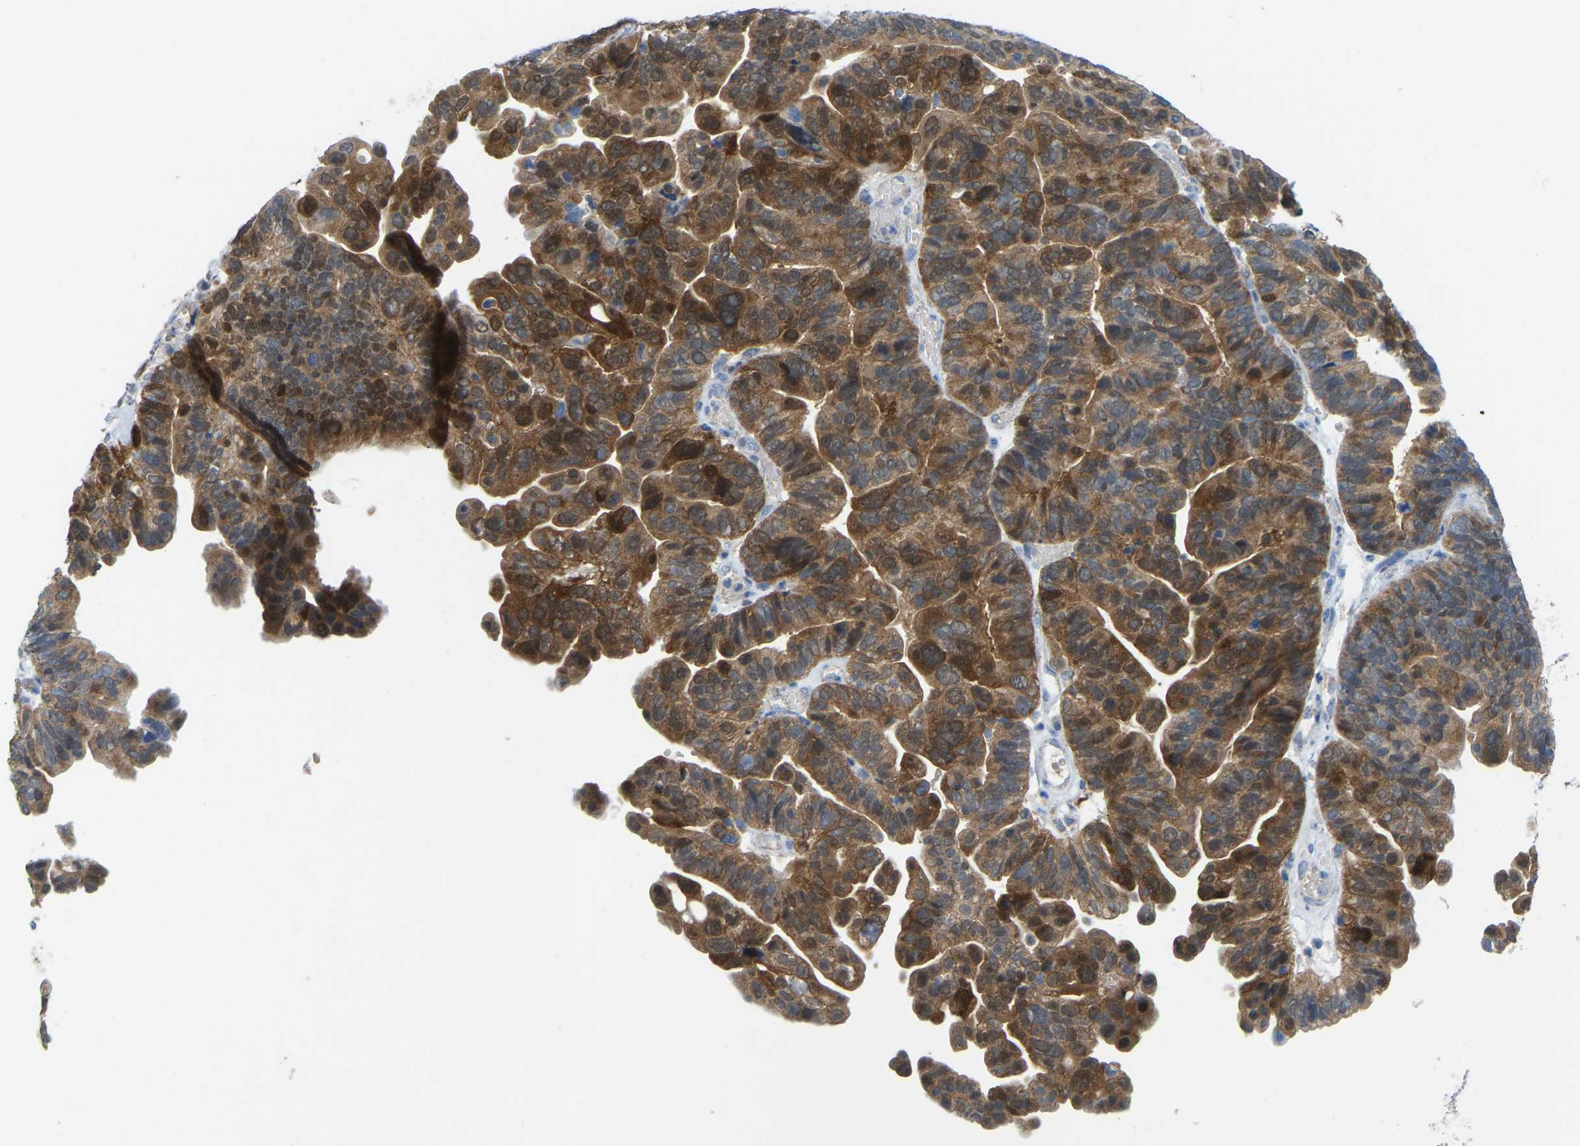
{"staining": {"intensity": "moderate", "quantity": ">75%", "location": "cytoplasmic/membranous"}, "tissue": "ovarian cancer", "cell_type": "Tumor cells", "image_type": "cancer", "snomed": [{"axis": "morphology", "description": "Cystadenocarcinoma, serous, NOS"}, {"axis": "topography", "description": "Ovary"}], "caption": "A brown stain labels moderate cytoplasmic/membranous expression of a protein in human ovarian cancer (serous cystadenocarcinoma) tumor cells. Nuclei are stained in blue.", "gene": "SERPINB5", "patient": {"sex": "female", "age": 56}}